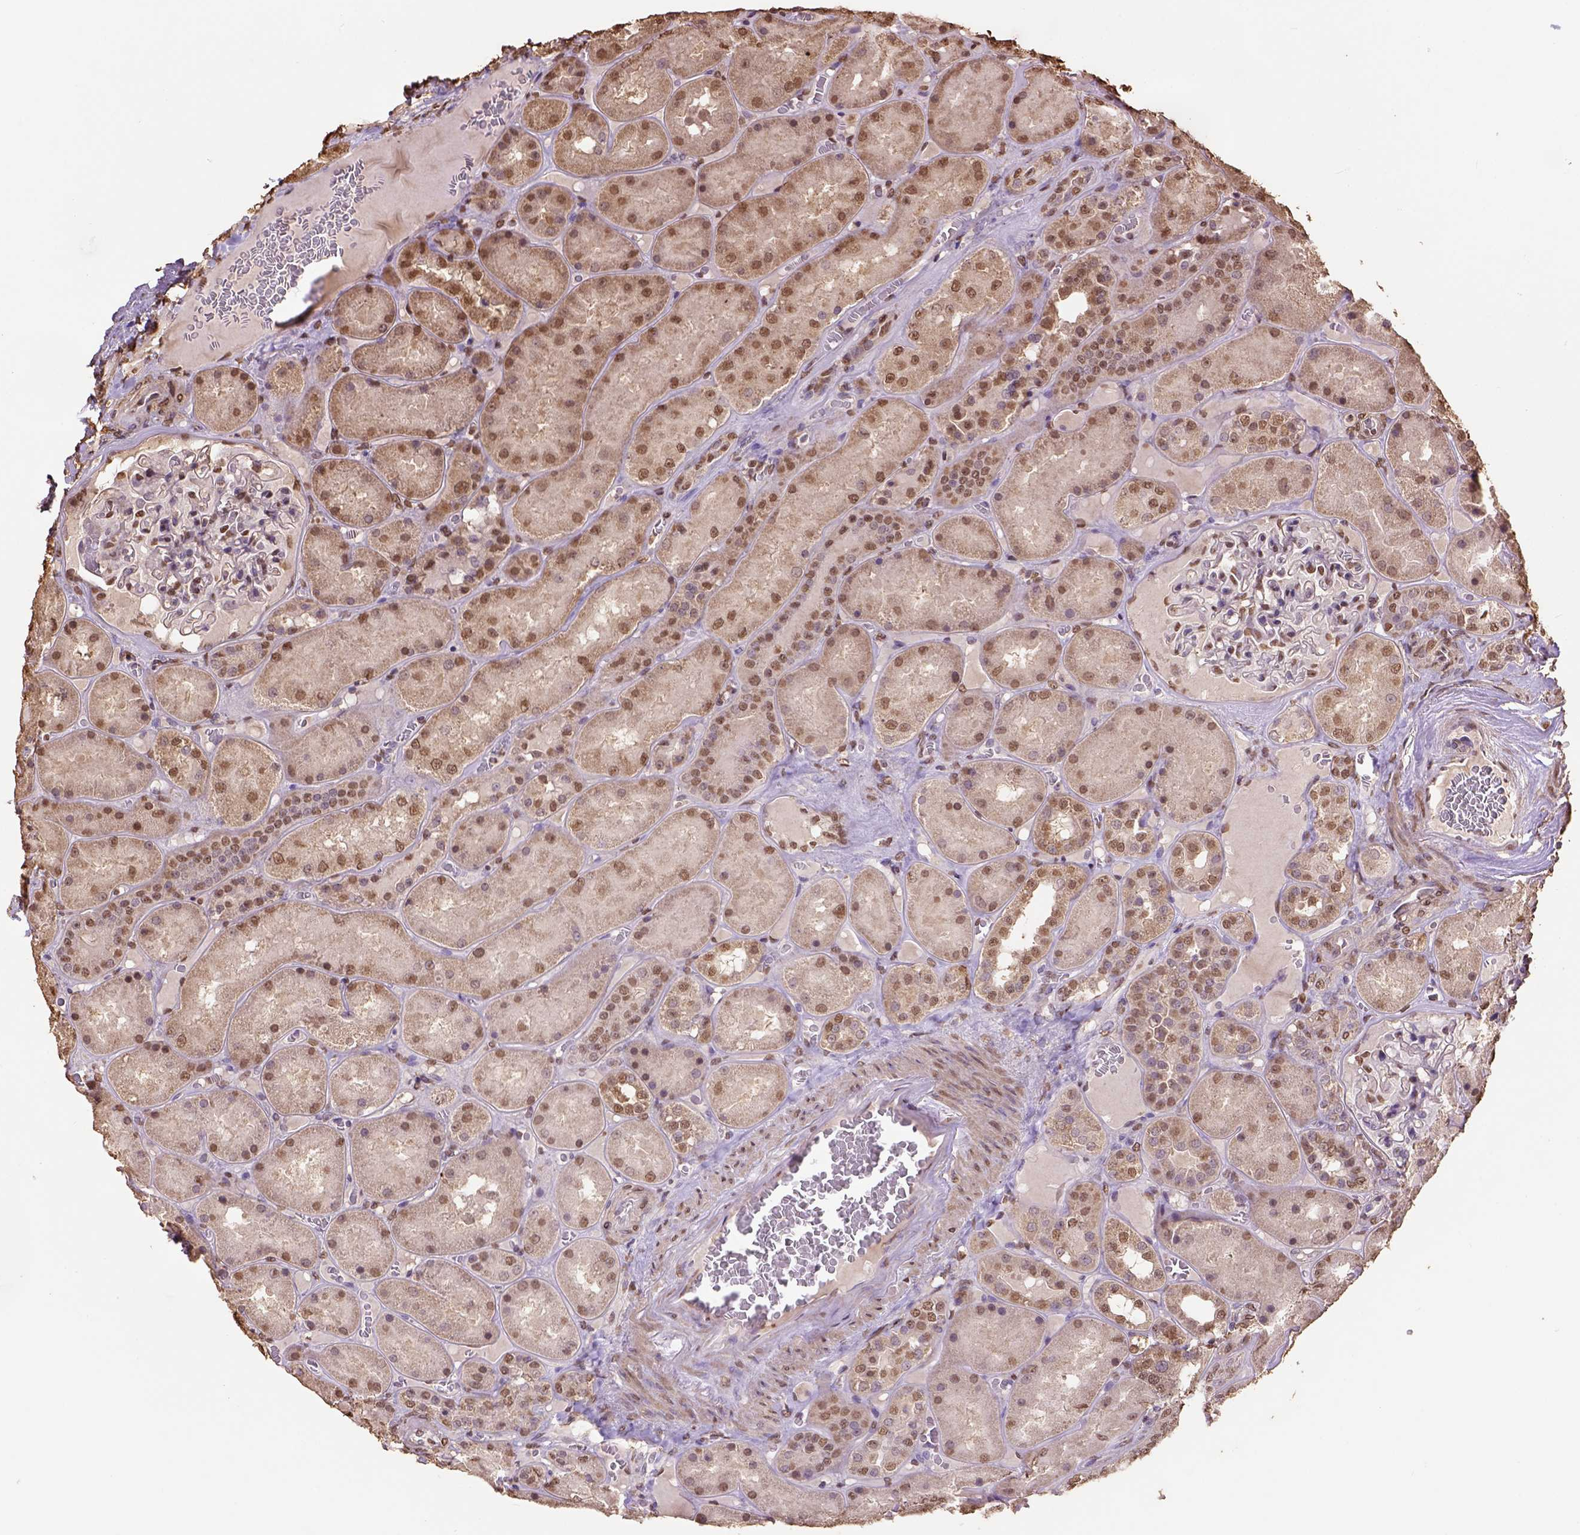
{"staining": {"intensity": "moderate", "quantity": ">75%", "location": "nuclear"}, "tissue": "kidney", "cell_type": "Cells in glomeruli", "image_type": "normal", "snomed": [{"axis": "morphology", "description": "Normal tissue, NOS"}, {"axis": "topography", "description": "Kidney"}], "caption": "This is an image of immunohistochemistry (IHC) staining of benign kidney, which shows moderate positivity in the nuclear of cells in glomeruli.", "gene": "CSTF2T", "patient": {"sex": "male", "age": 73}}